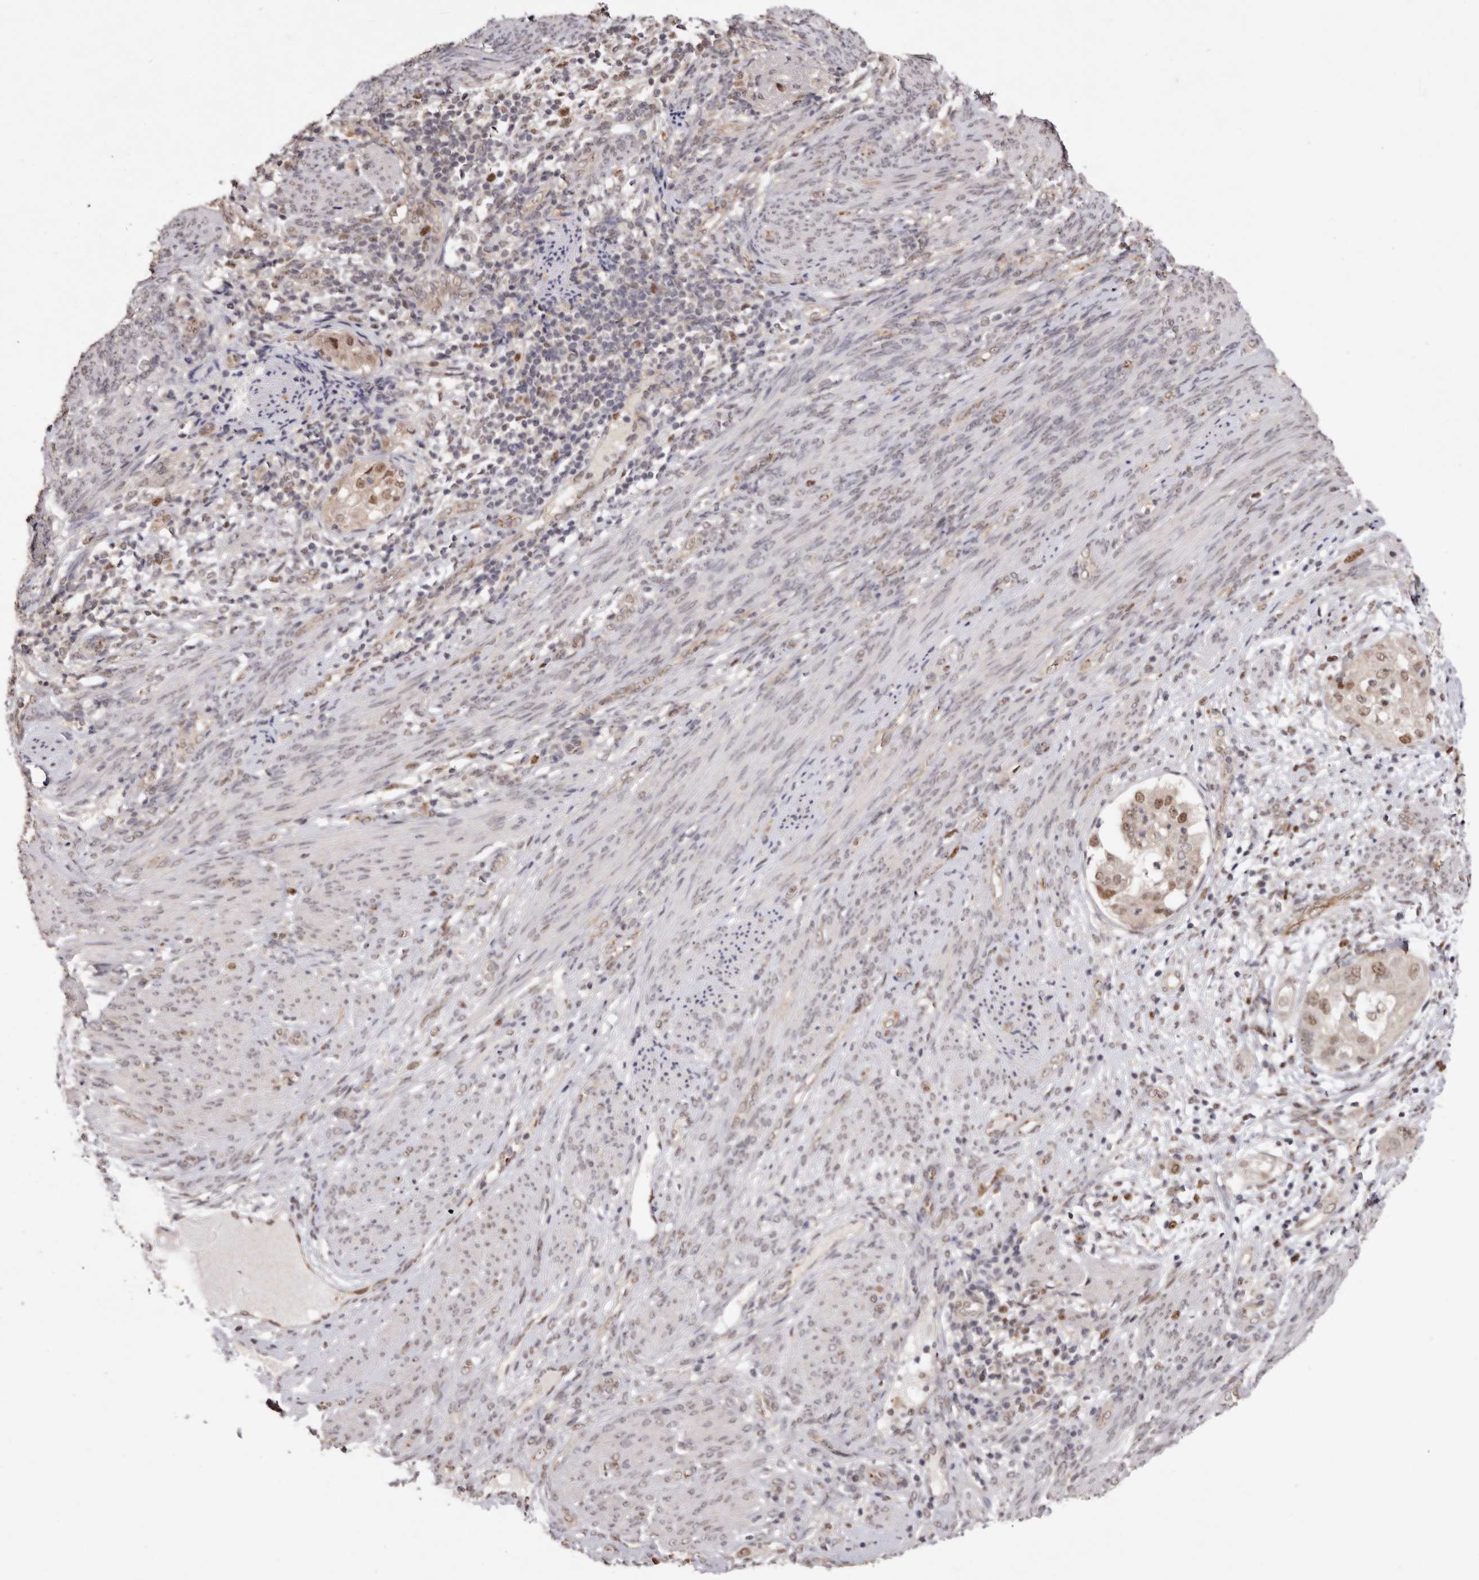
{"staining": {"intensity": "moderate", "quantity": ">75%", "location": "nuclear"}, "tissue": "endometrial cancer", "cell_type": "Tumor cells", "image_type": "cancer", "snomed": [{"axis": "morphology", "description": "Adenocarcinoma, NOS"}, {"axis": "topography", "description": "Endometrium"}], "caption": "Immunohistochemical staining of endometrial cancer (adenocarcinoma) reveals medium levels of moderate nuclear staining in approximately >75% of tumor cells. (DAB = brown stain, brightfield microscopy at high magnification).", "gene": "NOTCH1", "patient": {"sex": "female", "age": 85}}